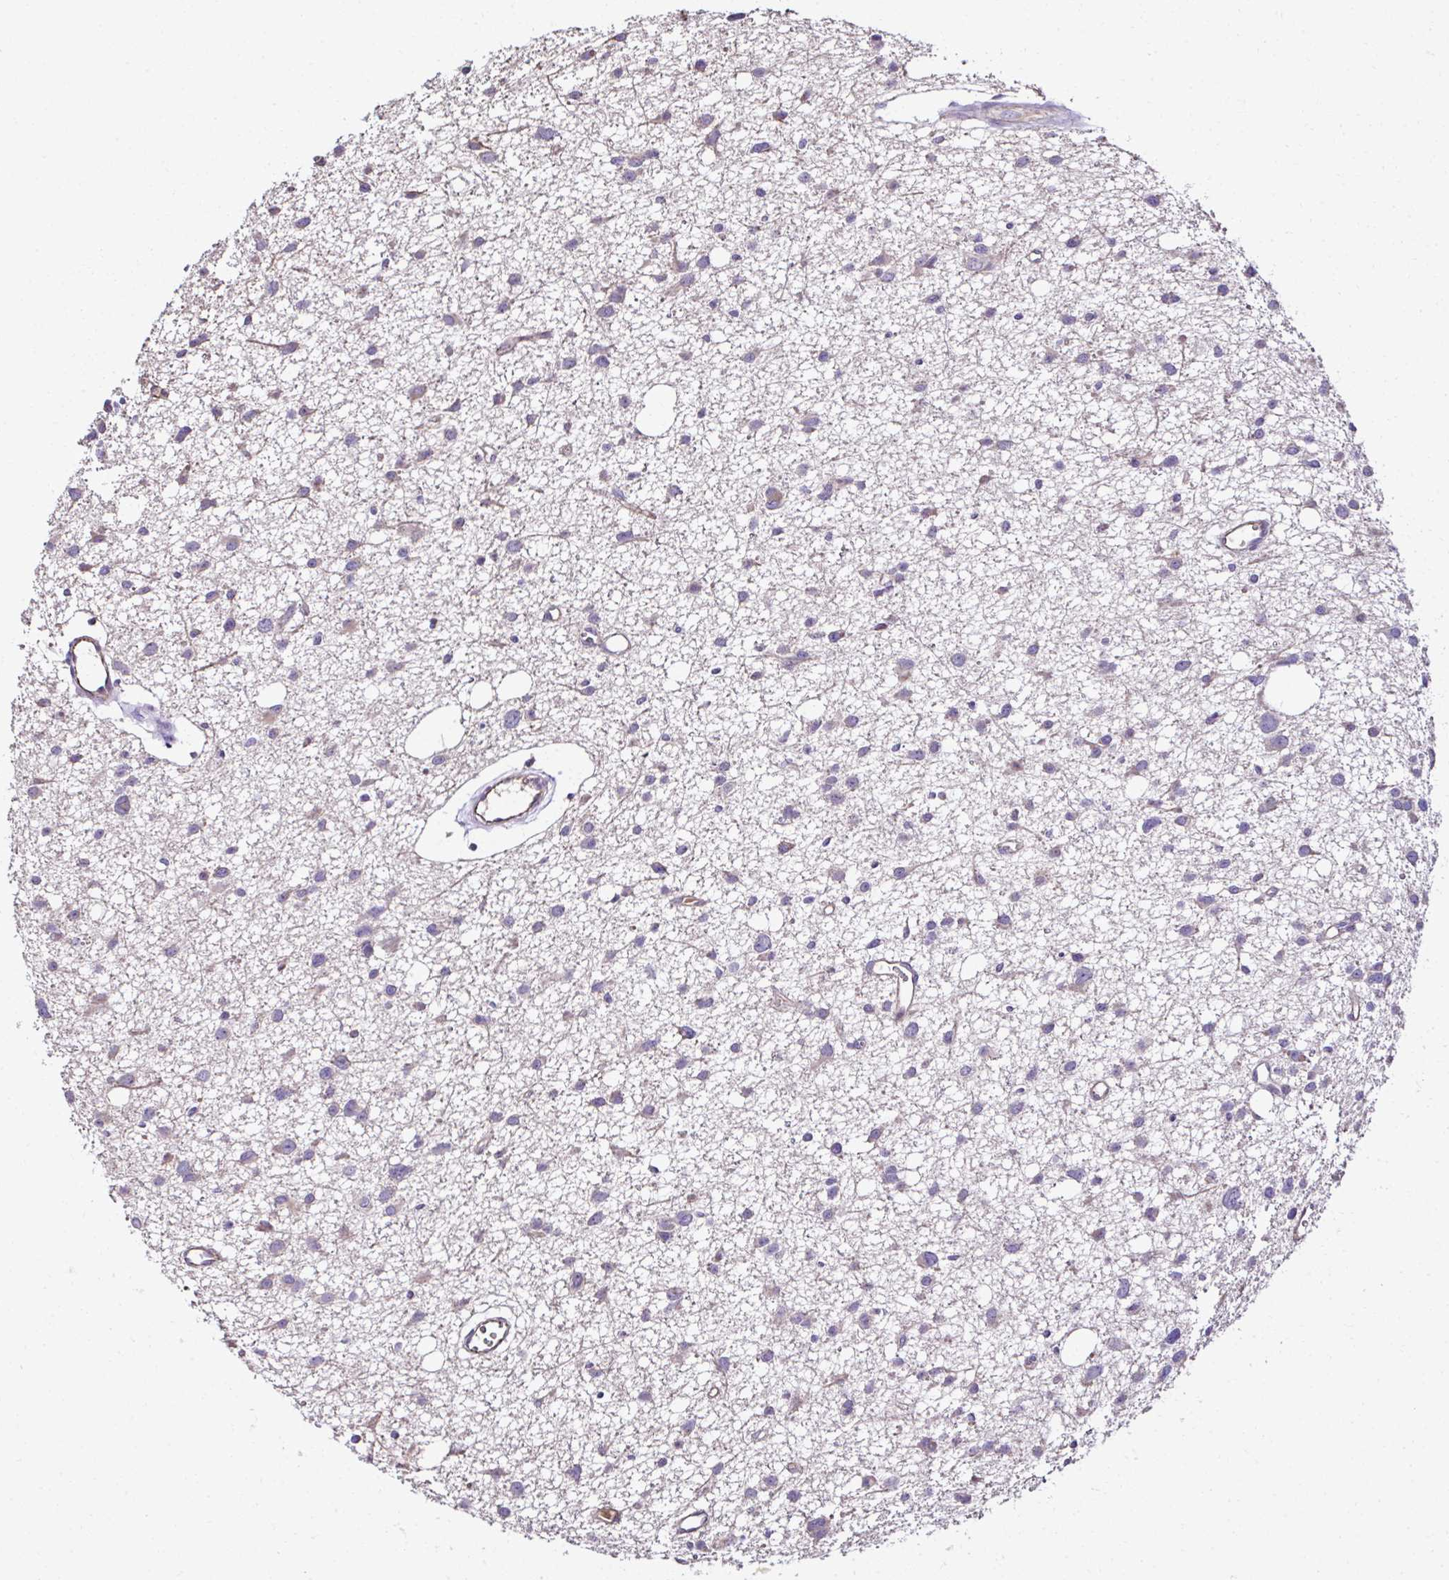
{"staining": {"intensity": "negative", "quantity": "none", "location": "none"}, "tissue": "glioma", "cell_type": "Tumor cells", "image_type": "cancer", "snomed": [{"axis": "morphology", "description": "Glioma, malignant, High grade"}, {"axis": "topography", "description": "Brain"}], "caption": "A high-resolution photomicrograph shows IHC staining of high-grade glioma (malignant), which reveals no significant expression in tumor cells.", "gene": "CCDC85C", "patient": {"sex": "male", "age": 23}}